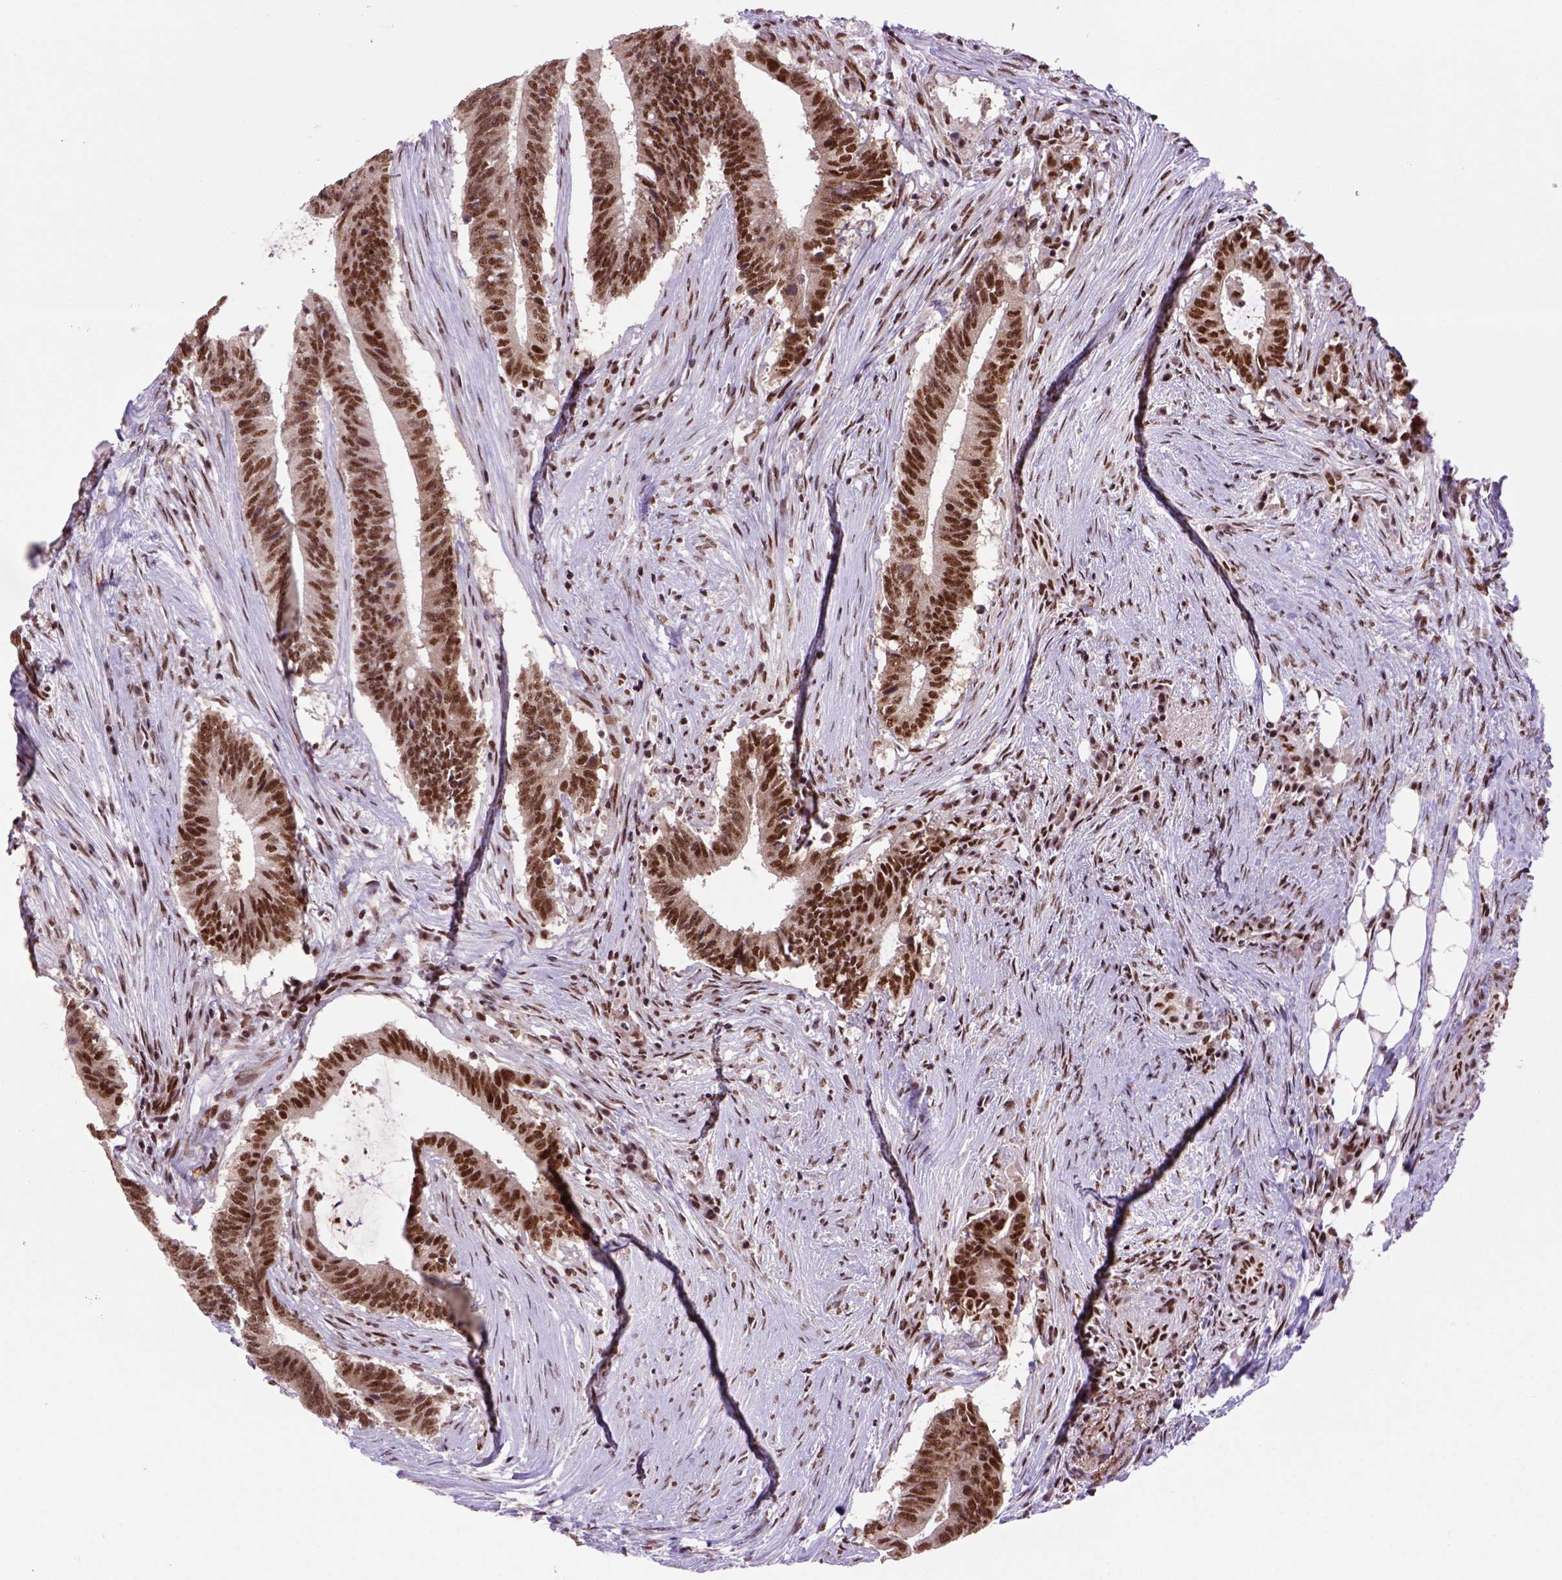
{"staining": {"intensity": "strong", "quantity": ">75%", "location": "nuclear"}, "tissue": "colorectal cancer", "cell_type": "Tumor cells", "image_type": "cancer", "snomed": [{"axis": "morphology", "description": "Adenocarcinoma, NOS"}, {"axis": "topography", "description": "Colon"}], "caption": "Tumor cells show strong nuclear staining in about >75% of cells in colorectal cancer (adenocarcinoma). (Stains: DAB in brown, nuclei in blue, Microscopy: brightfield microscopy at high magnification).", "gene": "NSMCE2", "patient": {"sex": "female", "age": 43}}